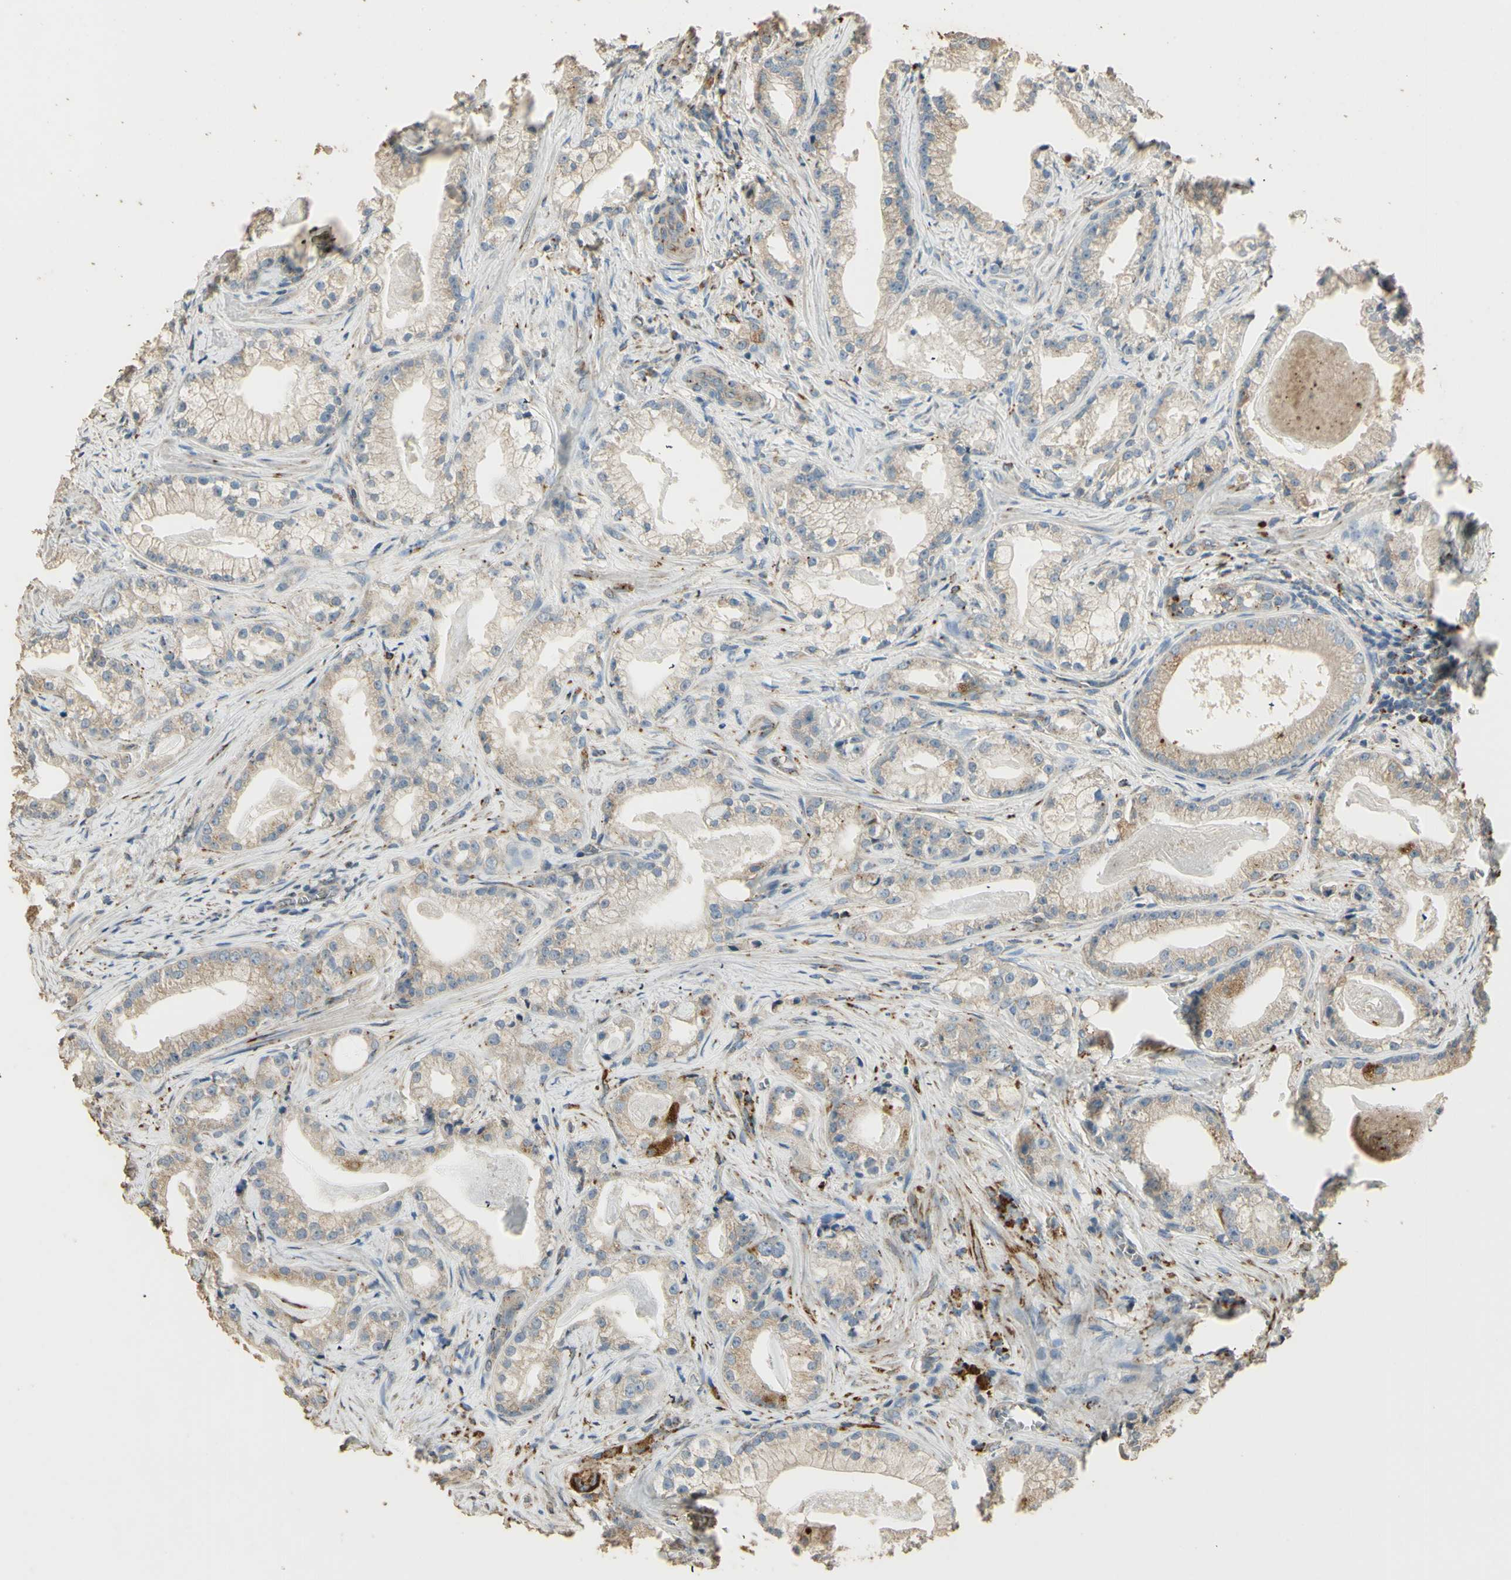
{"staining": {"intensity": "negative", "quantity": "none", "location": "none"}, "tissue": "prostate cancer", "cell_type": "Tumor cells", "image_type": "cancer", "snomed": [{"axis": "morphology", "description": "Adenocarcinoma, Low grade"}, {"axis": "topography", "description": "Prostate"}], "caption": "Tumor cells show no significant protein expression in prostate cancer (adenocarcinoma (low-grade)).", "gene": "ARHGEF17", "patient": {"sex": "male", "age": 59}}